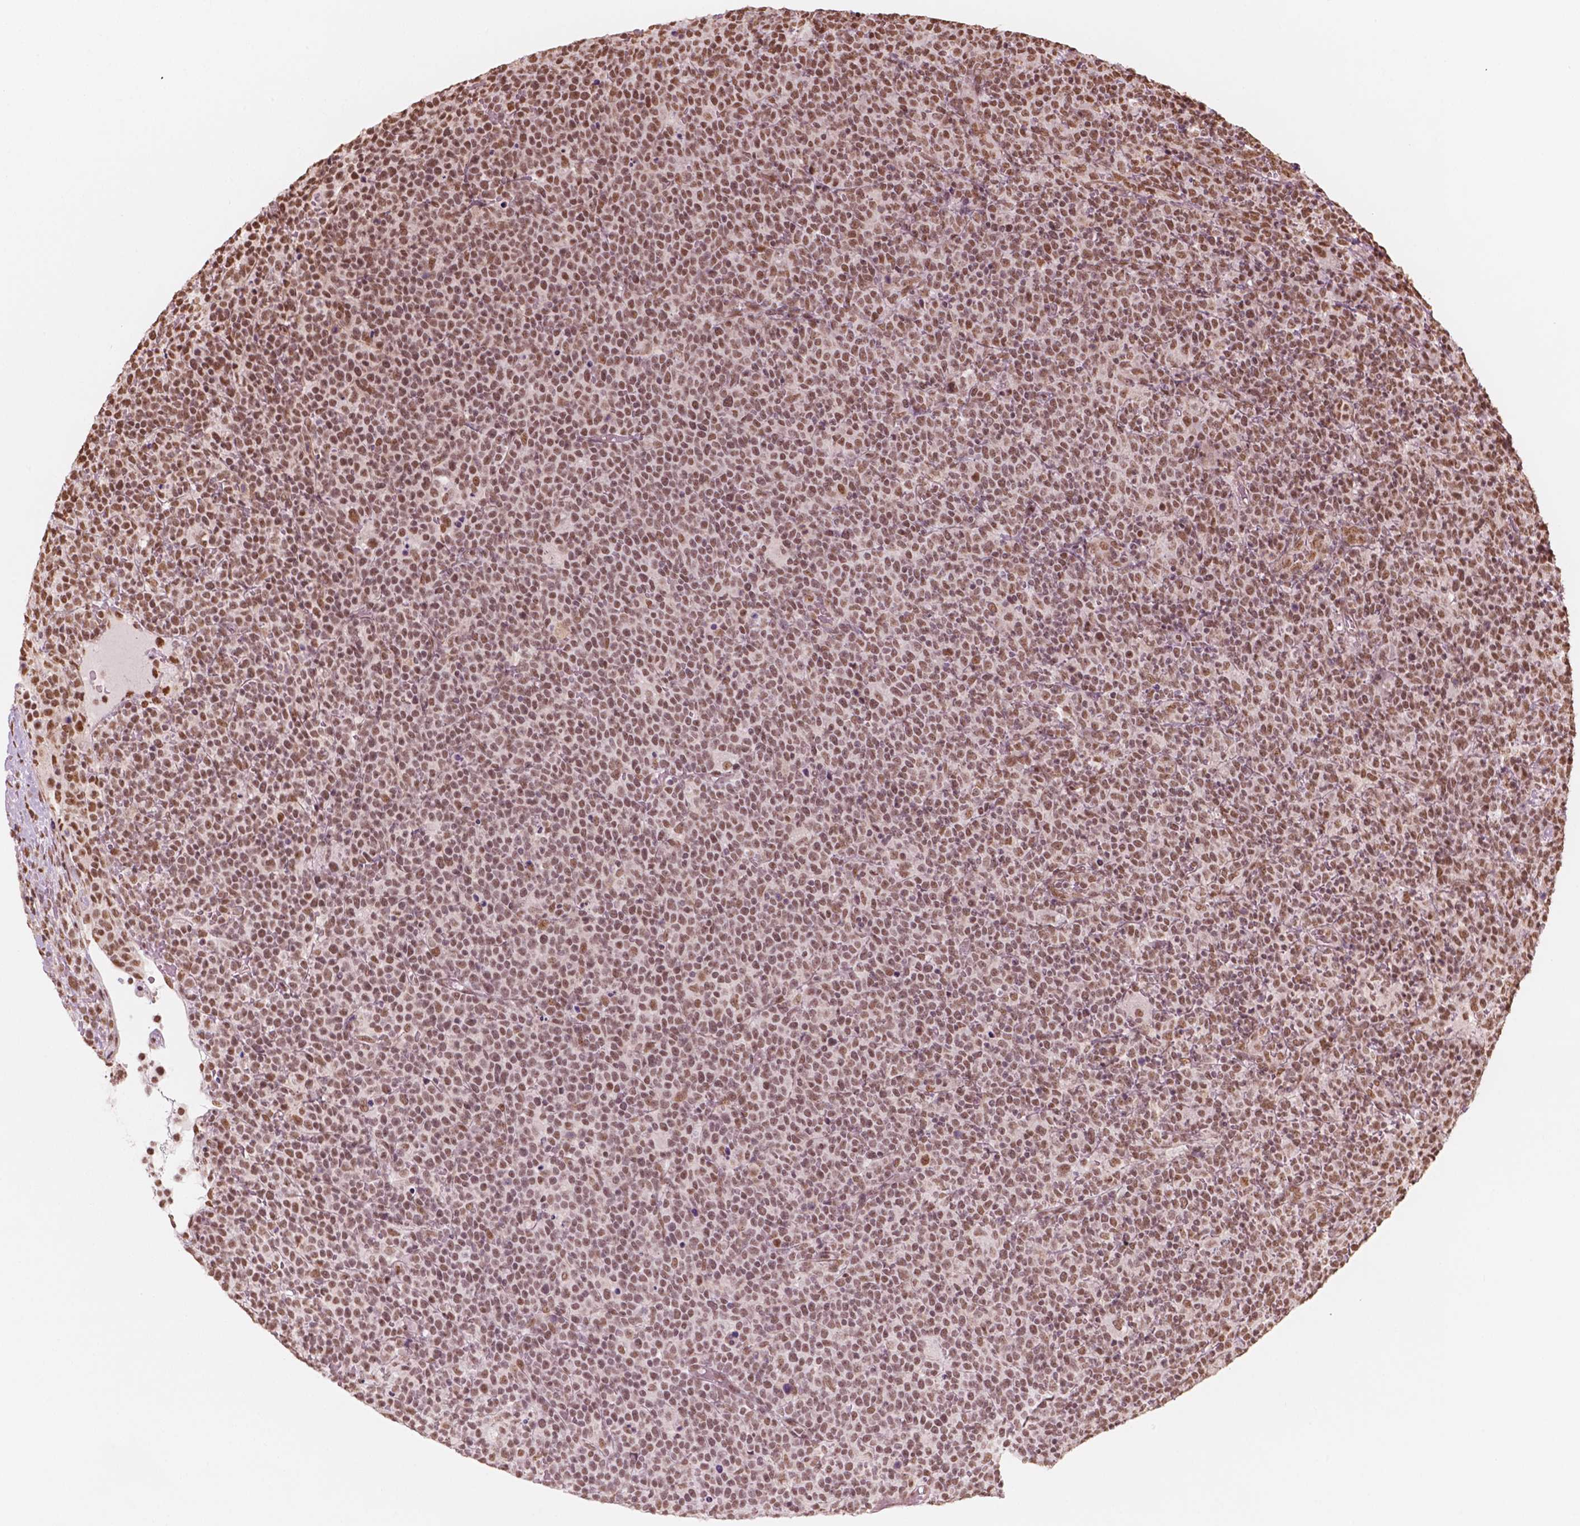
{"staining": {"intensity": "moderate", "quantity": ">75%", "location": "nuclear"}, "tissue": "lymphoma", "cell_type": "Tumor cells", "image_type": "cancer", "snomed": [{"axis": "morphology", "description": "Malignant lymphoma, non-Hodgkin's type, High grade"}, {"axis": "topography", "description": "Lymph node"}], "caption": "Immunohistochemical staining of malignant lymphoma, non-Hodgkin's type (high-grade) displays moderate nuclear protein staining in approximately >75% of tumor cells. (IHC, brightfield microscopy, high magnification).", "gene": "GTF3C5", "patient": {"sex": "male", "age": 61}}